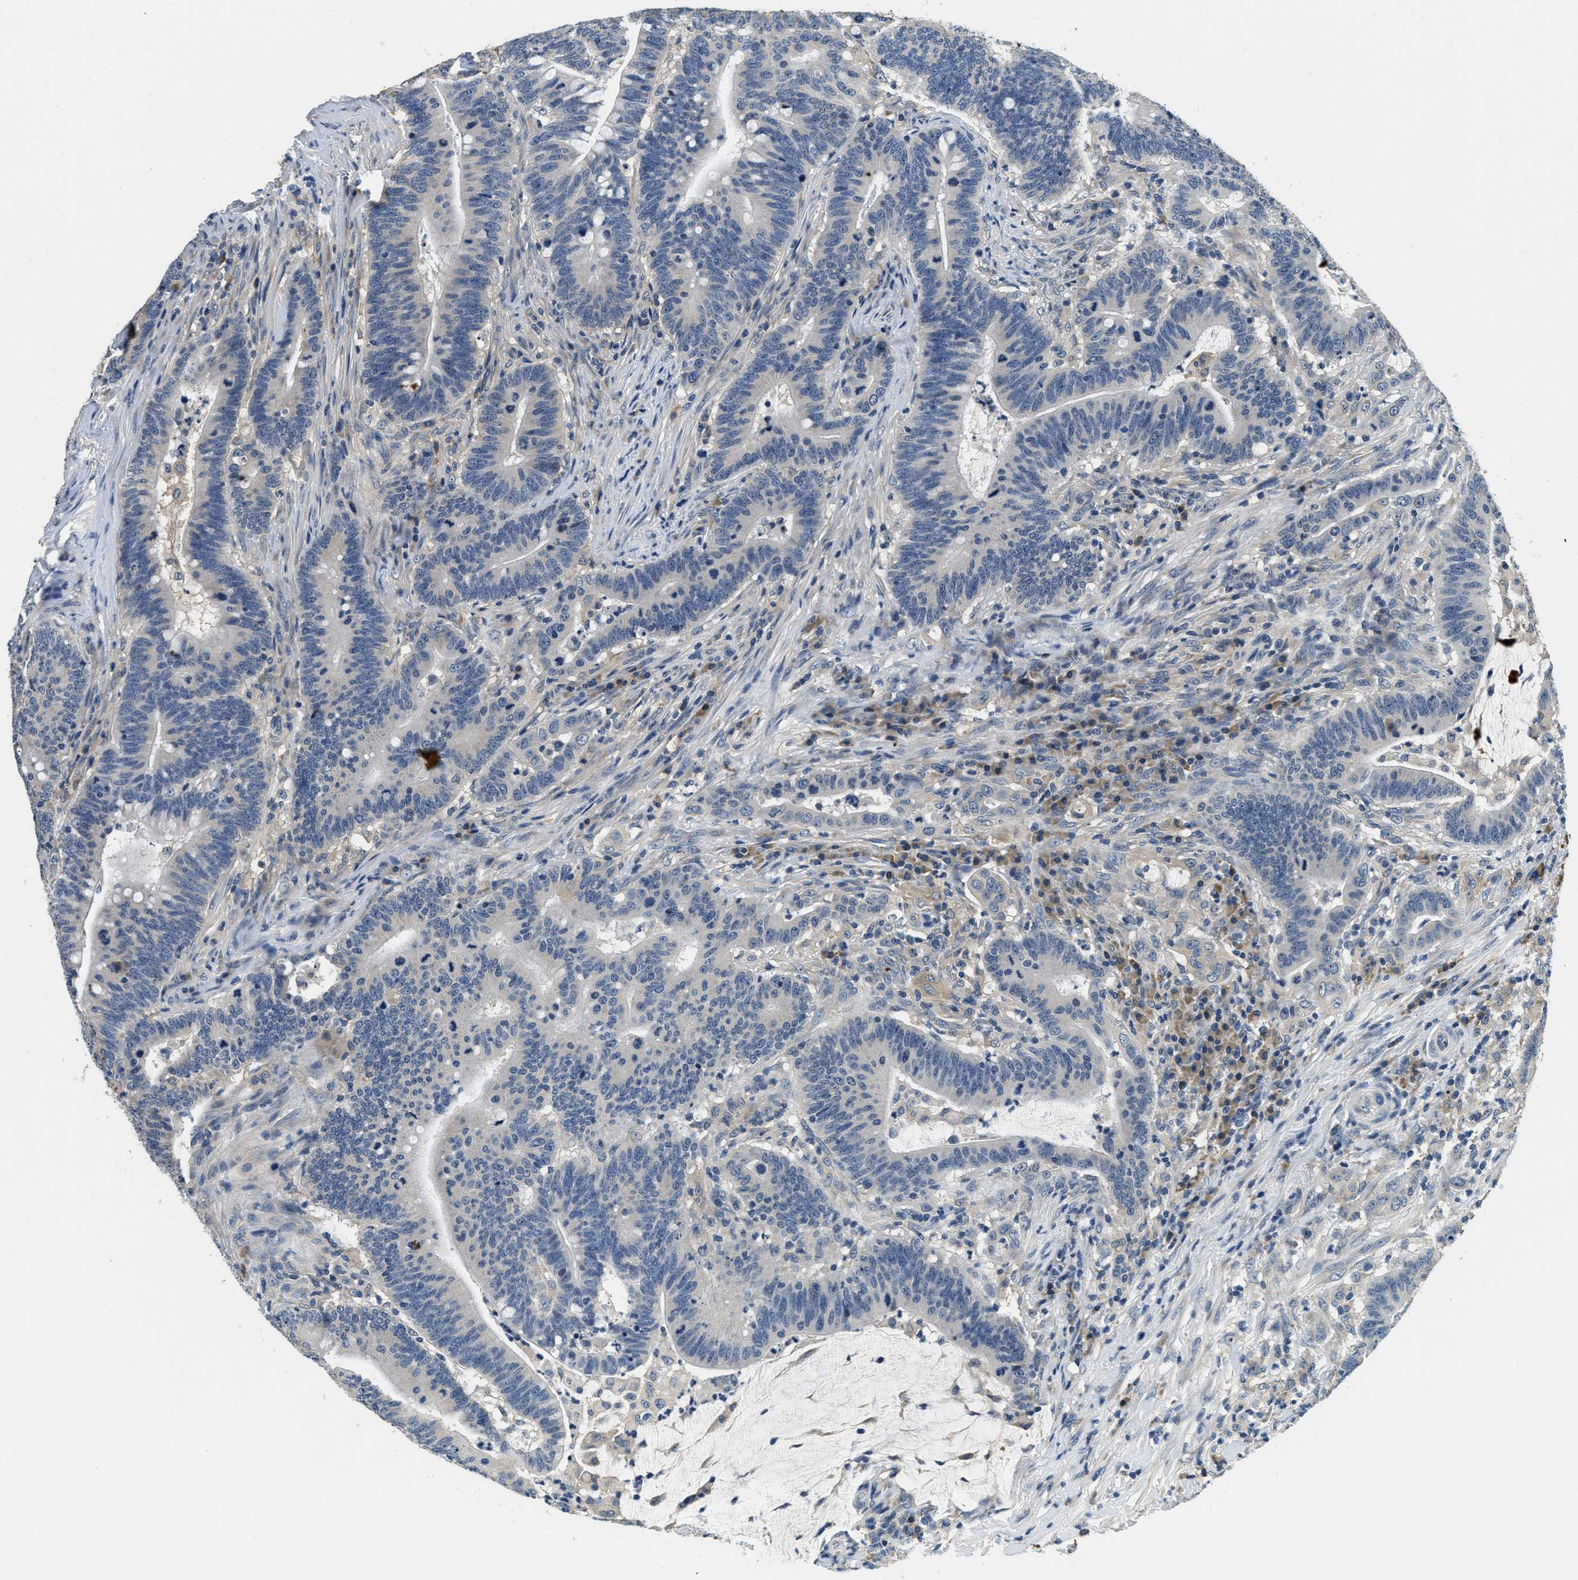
{"staining": {"intensity": "negative", "quantity": "none", "location": "none"}, "tissue": "colorectal cancer", "cell_type": "Tumor cells", "image_type": "cancer", "snomed": [{"axis": "morphology", "description": "Normal tissue, NOS"}, {"axis": "morphology", "description": "Adenocarcinoma, NOS"}, {"axis": "topography", "description": "Colon"}], "caption": "Histopathology image shows no significant protein positivity in tumor cells of adenocarcinoma (colorectal).", "gene": "ALDH3A2", "patient": {"sex": "female", "age": 66}}